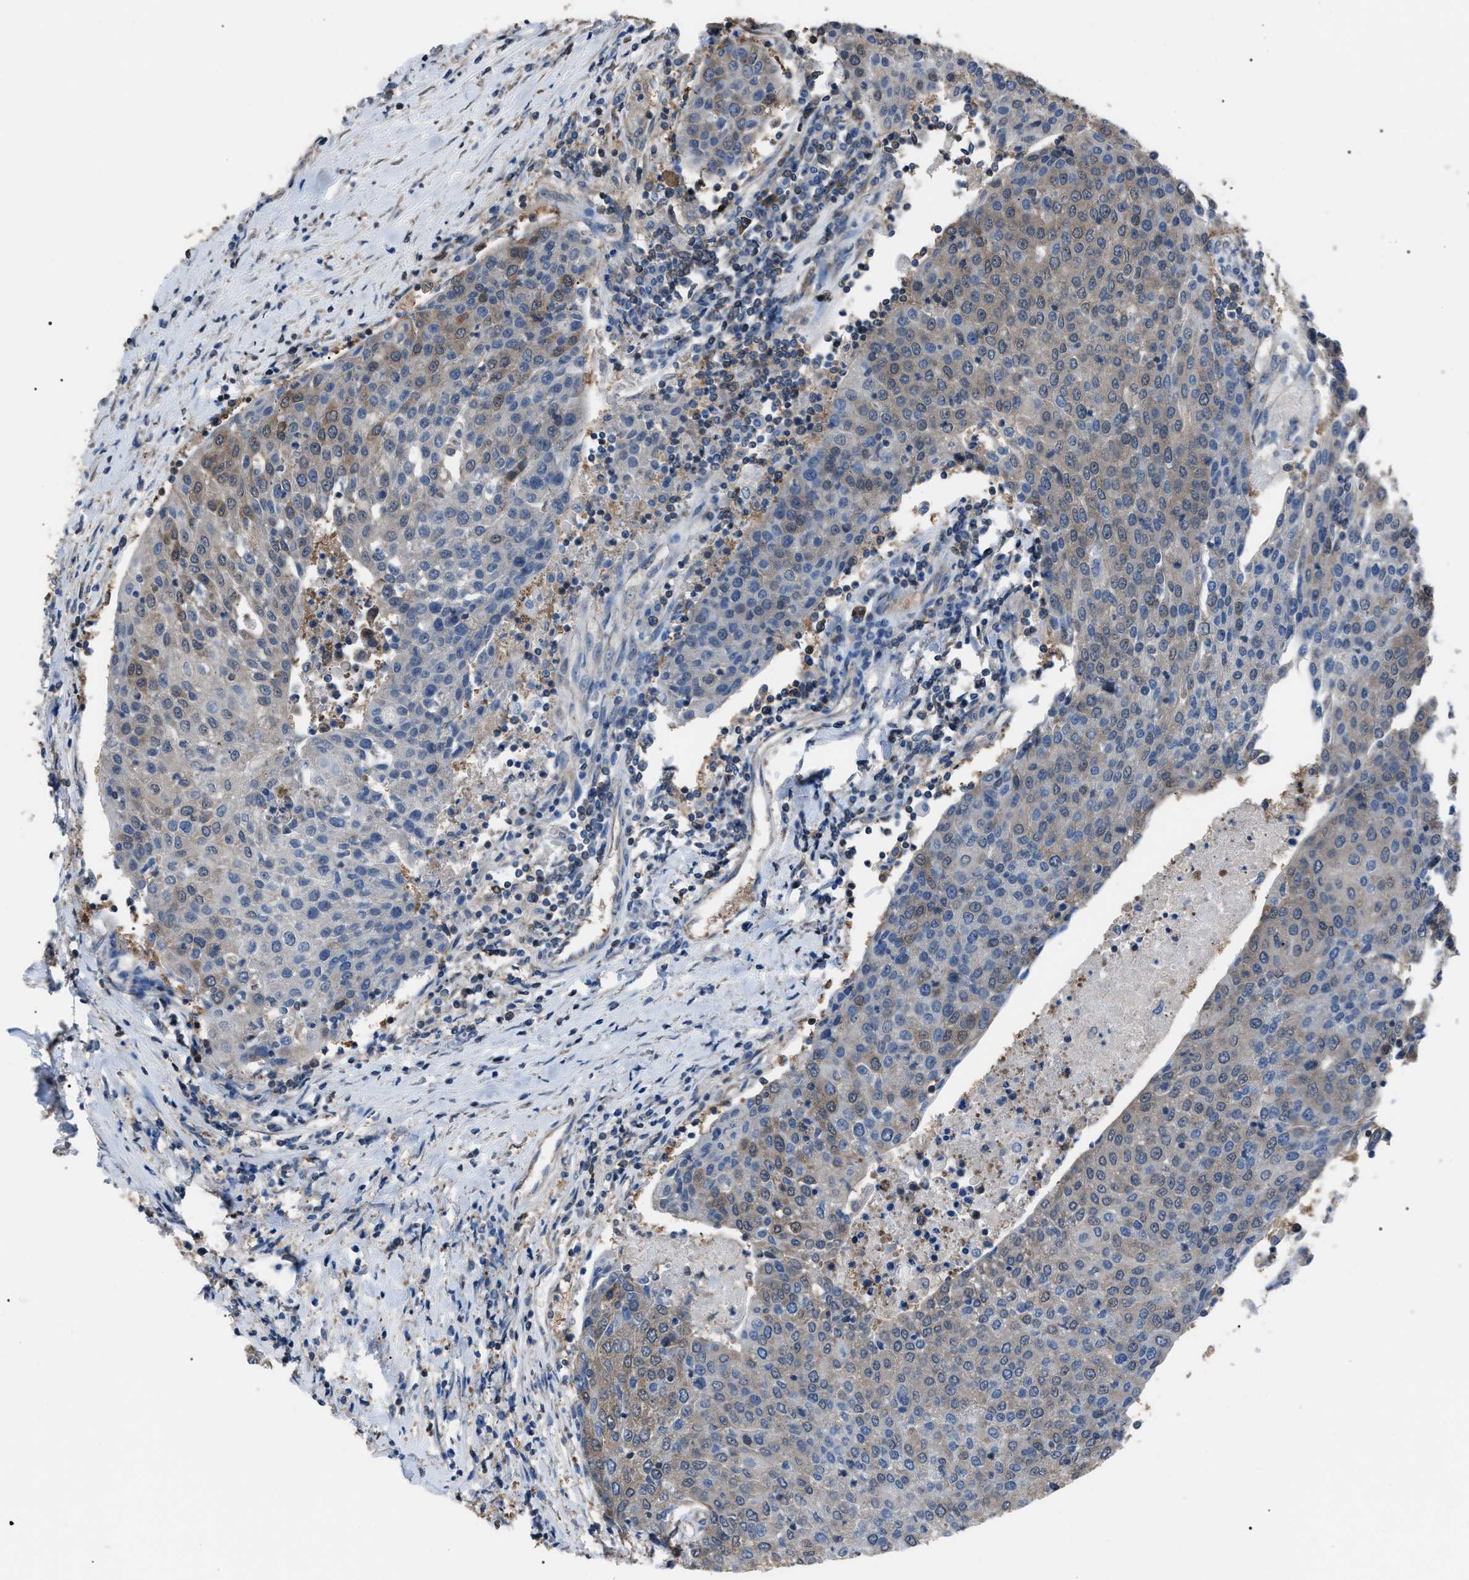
{"staining": {"intensity": "weak", "quantity": "<25%", "location": "cytoplasmic/membranous"}, "tissue": "urothelial cancer", "cell_type": "Tumor cells", "image_type": "cancer", "snomed": [{"axis": "morphology", "description": "Urothelial carcinoma, High grade"}, {"axis": "topography", "description": "Urinary bladder"}], "caption": "Micrograph shows no significant protein expression in tumor cells of urothelial carcinoma (high-grade). (DAB immunohistochemistry (IHC) with hematoxylin counter stain).", "gene": "PDCD5", "patient": {"sex": "female", "age": 85}}